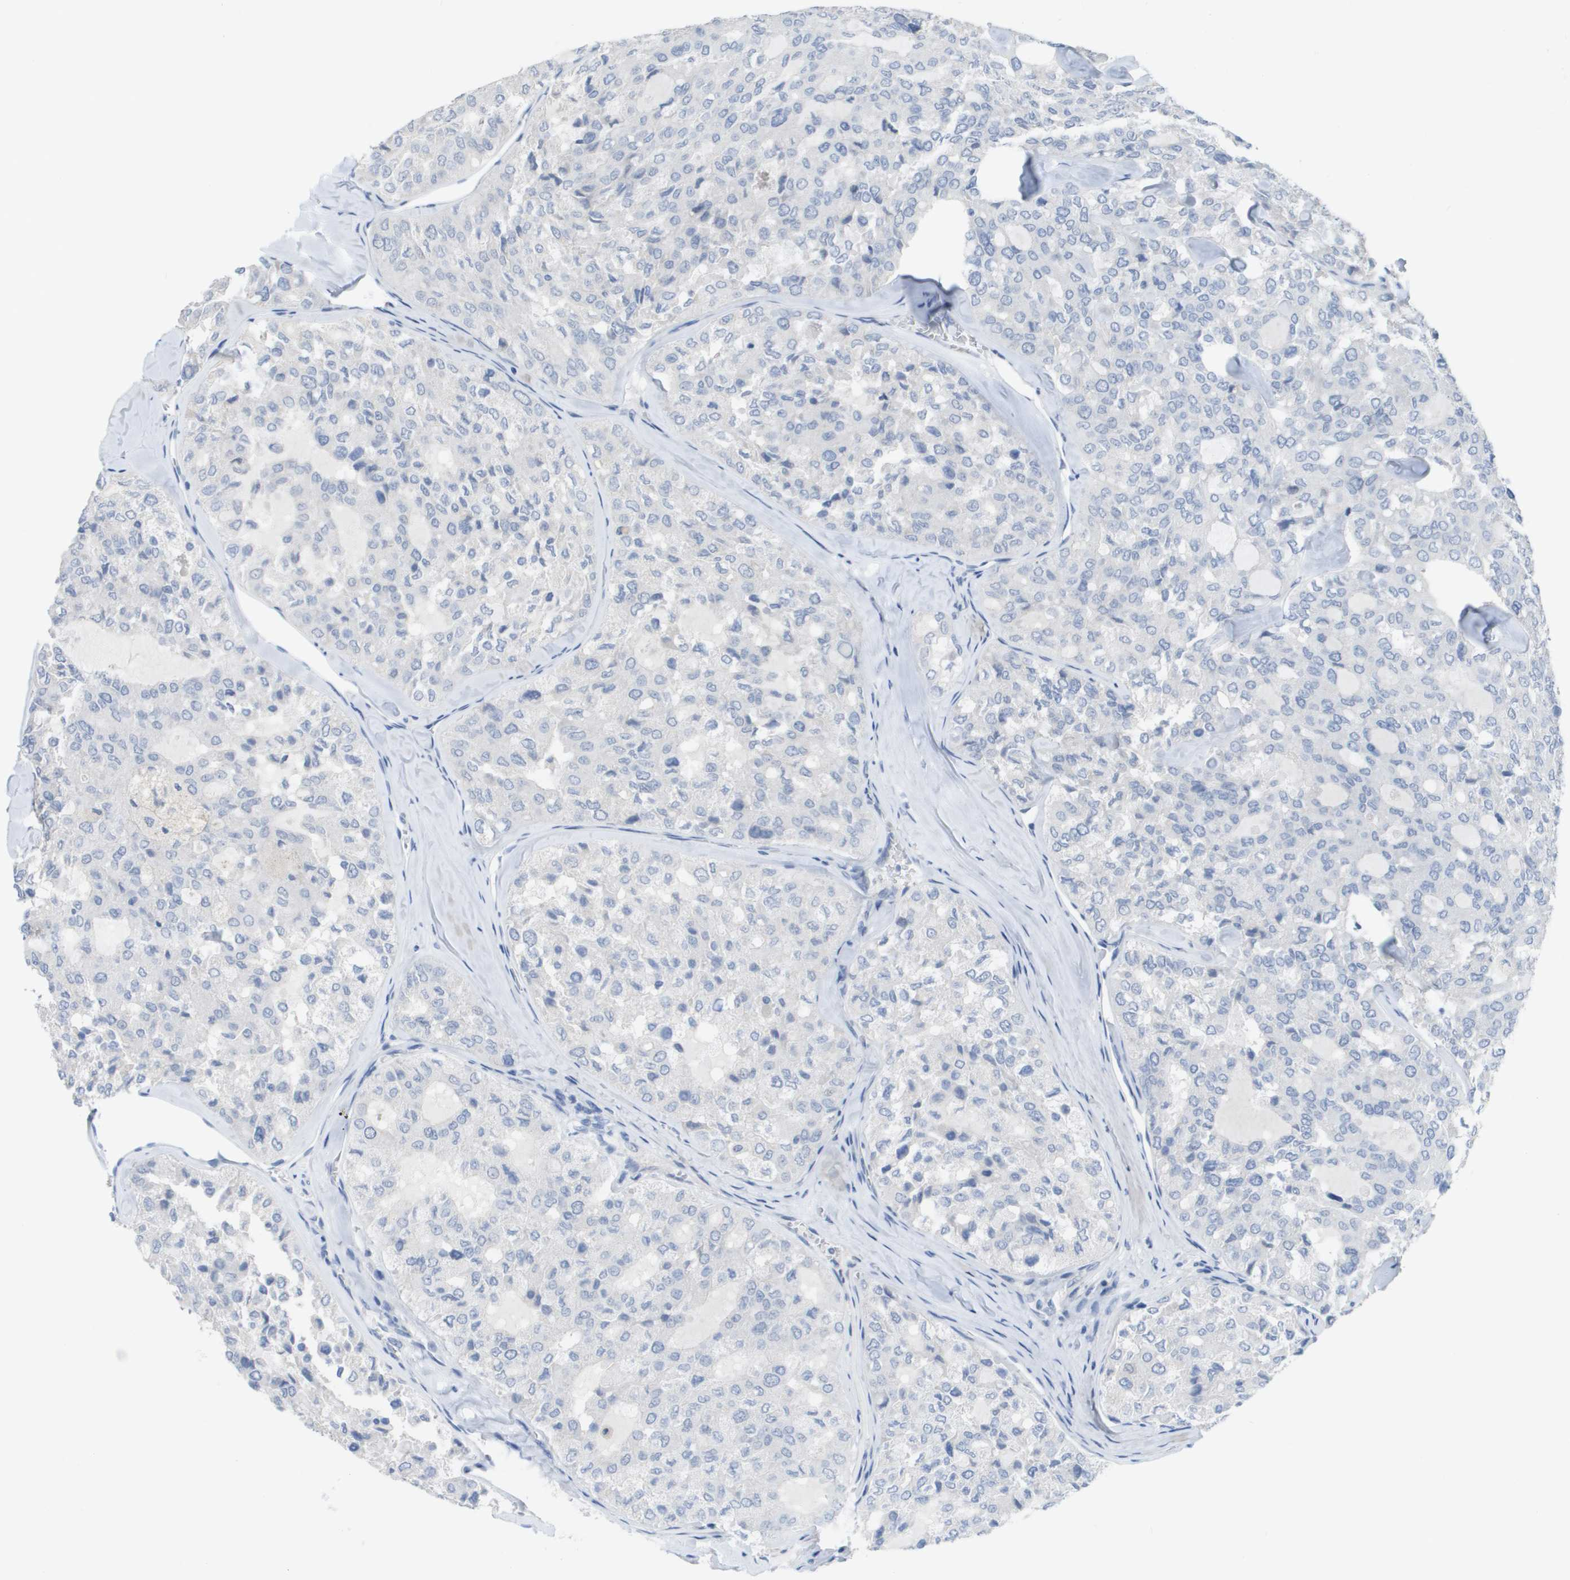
{"staining": {"intensity": "negative", "quantity": "none", "location": "none"}, "tissue": "thyroid cancer", "cell_type": "Tumor cells", "image_type": "cancer", "snomed": [{"axis": "morphology", "description": "Follicular adenoma carcinoma, NOS"}, {"axis": "topography", "description": "Thyroid gland"}], "caption": "Tumor cells show no significant staining in thyroid cancer.", "gene": "PDE4A", "patient": {"sex": "male", "age": 75}}